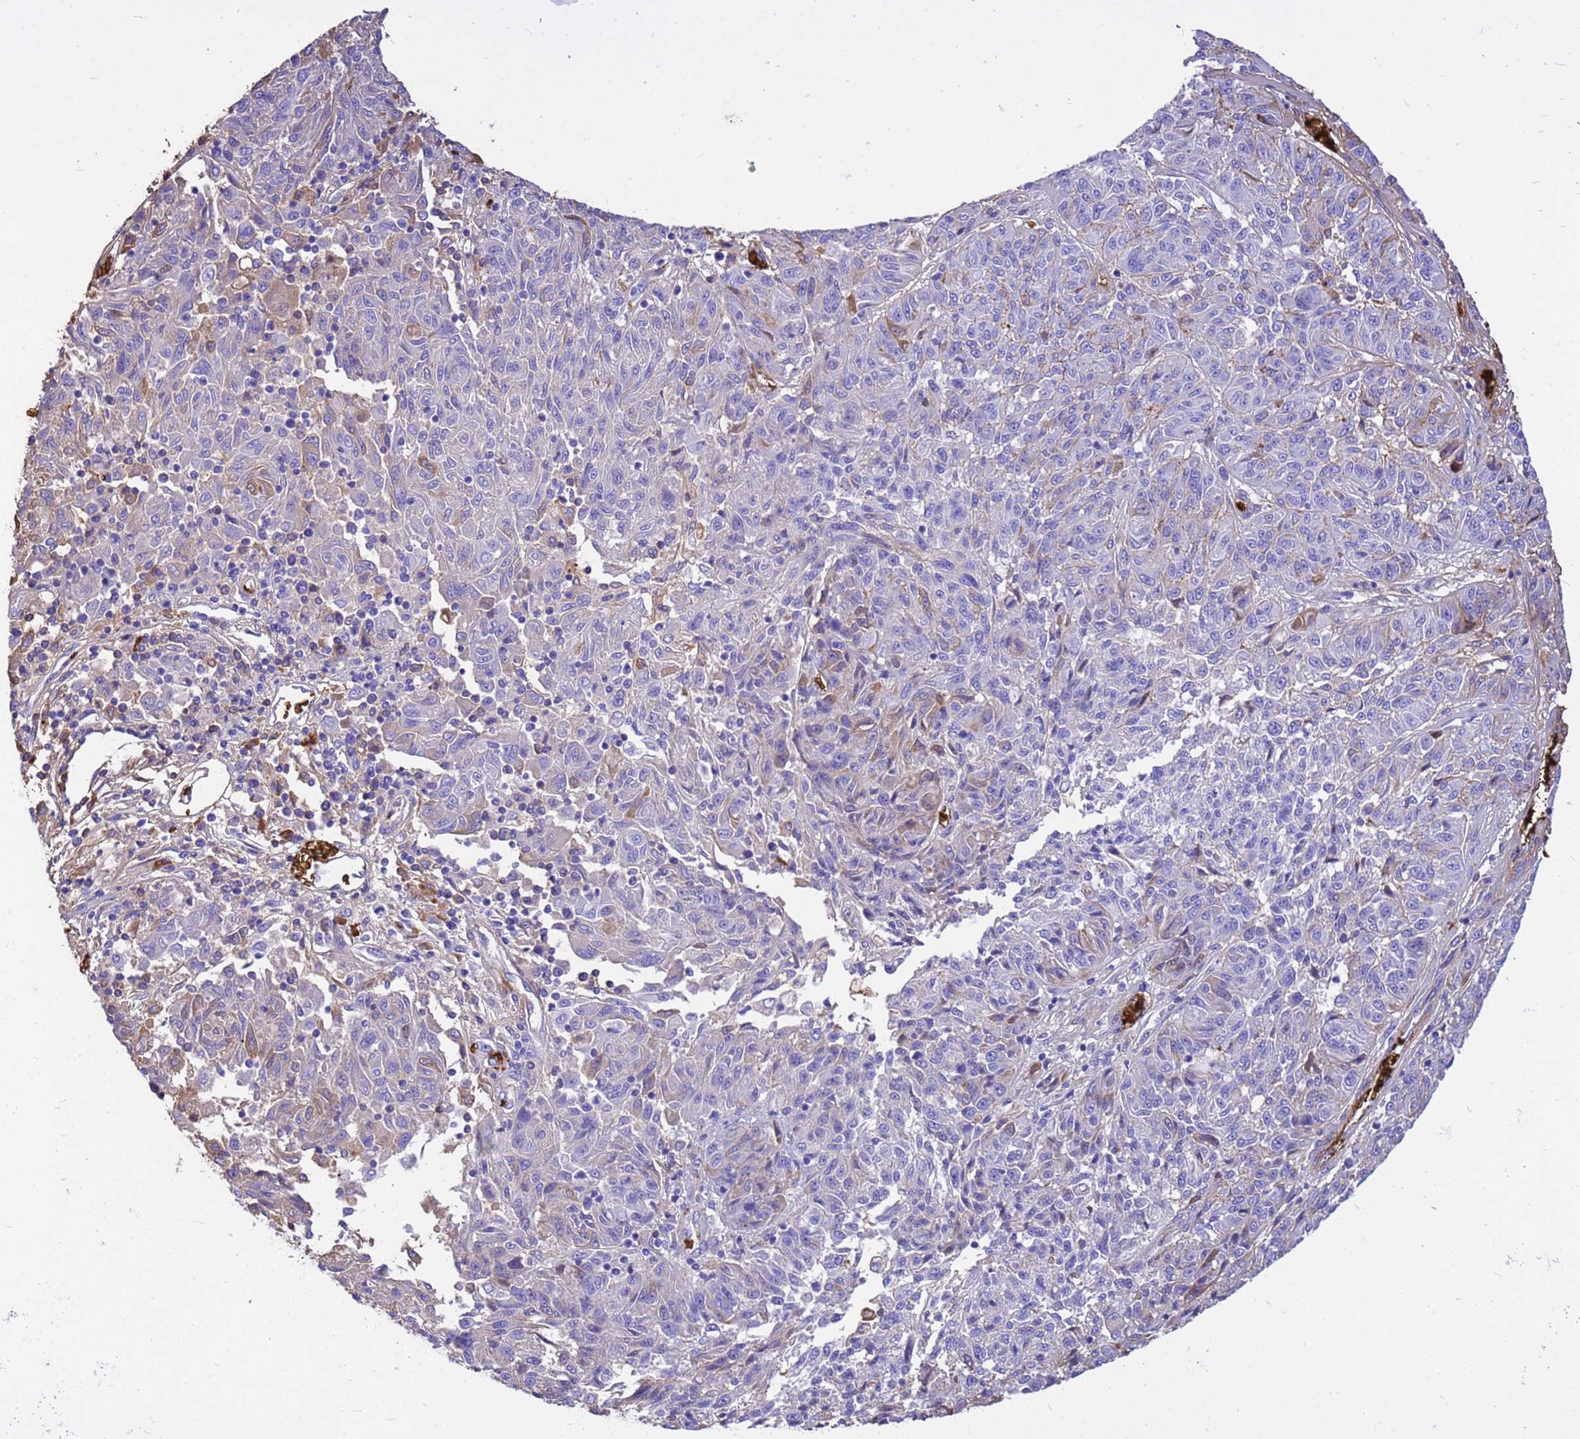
{"staining": {"intensity": "negative", "quantity": "none", "location": "none"}, "tissue": "melanoma", "cell_type": "Tumor cells", "image_type": "cancer", "snomed": [{"axis": "morphology", "description": "Malignant melanoma, NOS"}, {"axis": "topography", "description": "Skin"}], "caption": "This is a histopathology image of IHC staining of malignant melanoma, which shows no expression in tumor cells. The staining was performed using DAB (3,3'-diaminobenzidine) to visualize the protein expression in brown, while the nuclei were stained in blue with hematoxylin (Magnification: 20x).", "gene": "HBA2", "patient": {"sex": "male", "age": 53}}